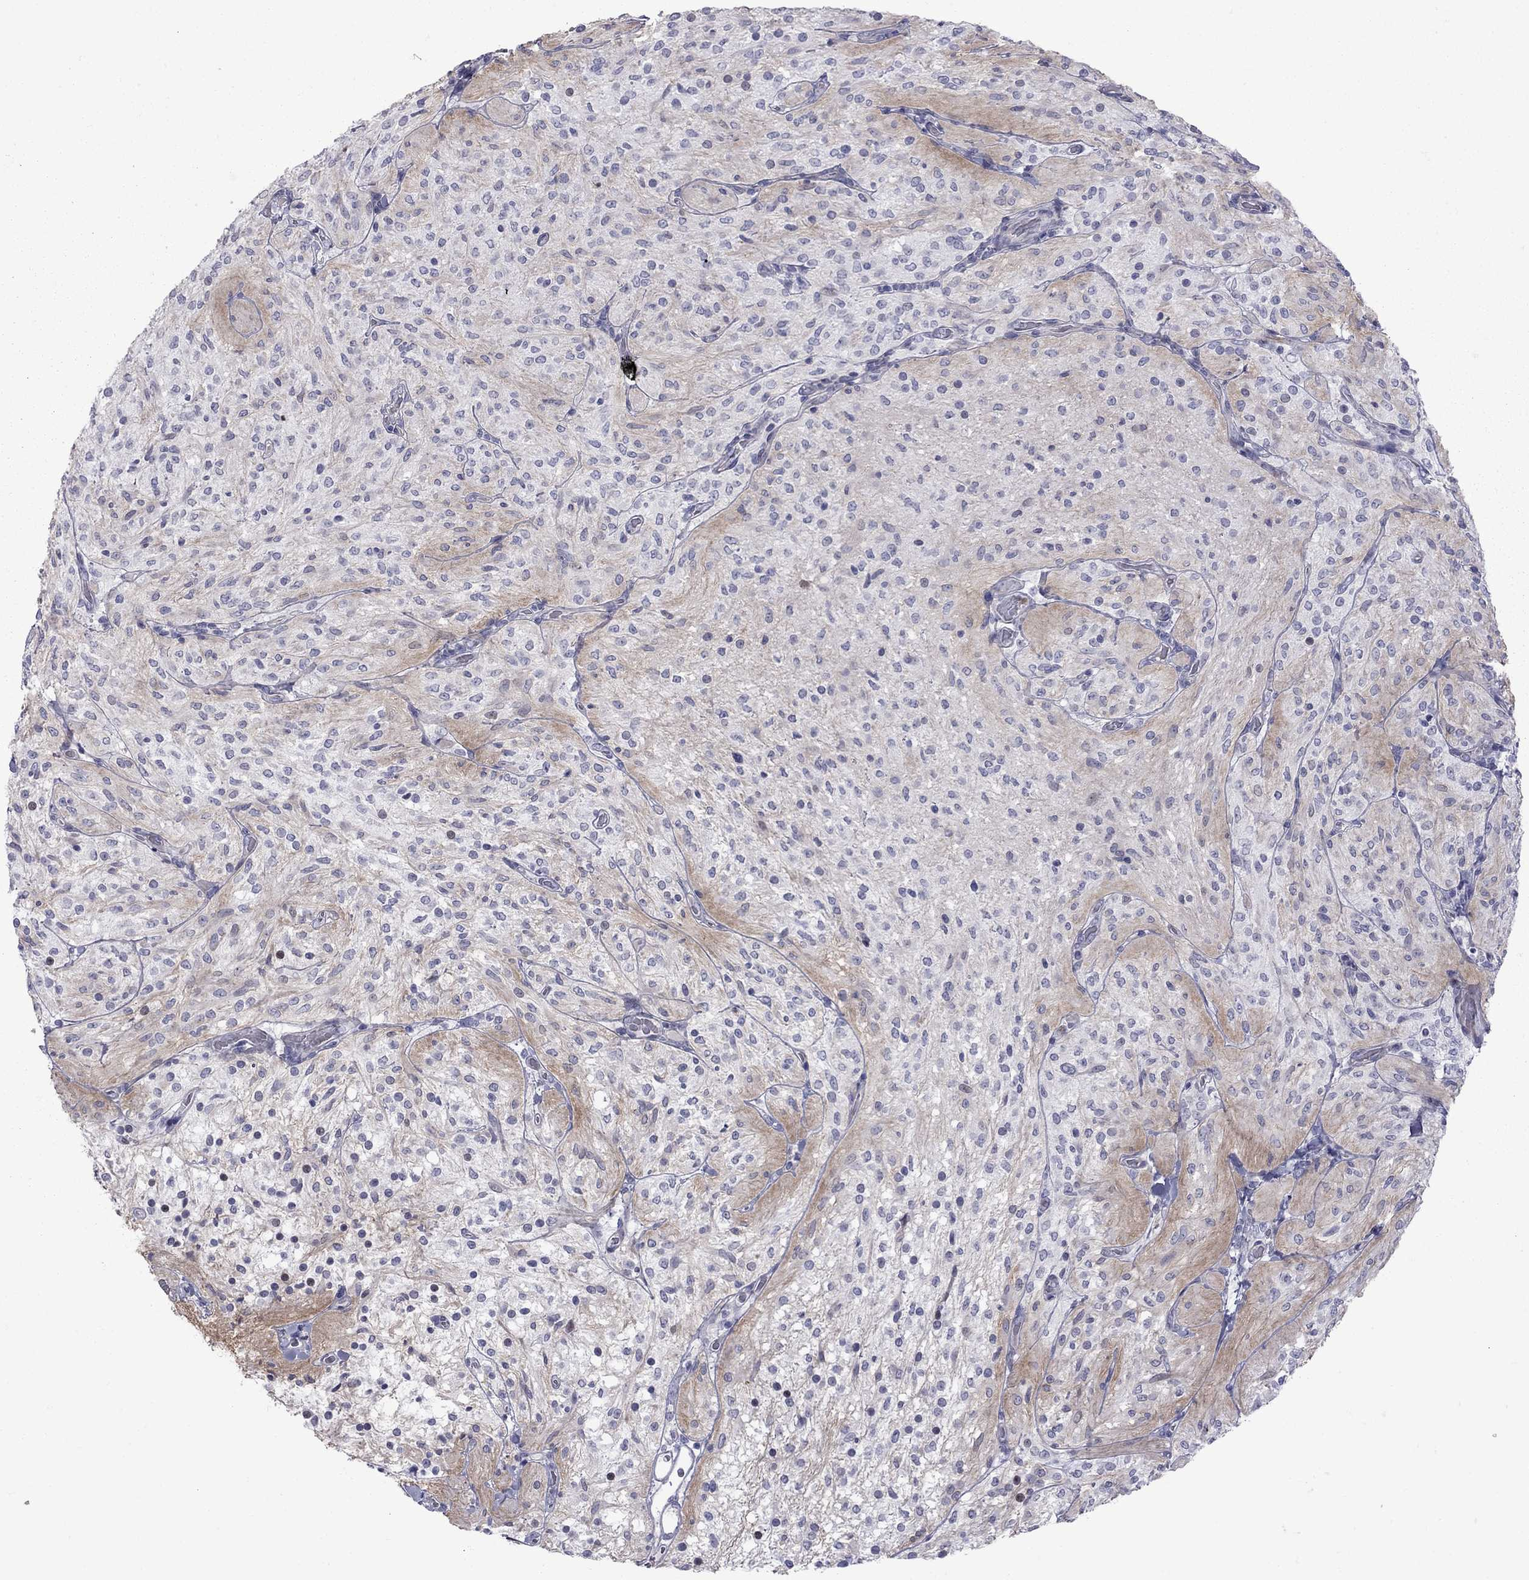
{"staining": {"intensity": "negative", "quantity": "none", "location": "none"}, "tissue": "glioma", "cell_type": "Tumor cells", "image_type": "cancer", "snomed": [{"axis": "morphology", "description": "Glioma, malignant, Low grade"}, {"axis": "topography", "description": "Brain"}], "caption": "High magnification brightfield microscopy of glioma stained with DAB (3,3'-diaminobenzidine) (brown) and counterstained with hematoxylin (blue): tumor cells show no significant staining. (DAB (3,3'-diaminobenzidine) immunohistochemistry with hematoxylin counter stain).", "gene": "NRARP", "patient": {"sex": "male", "age": 3}}